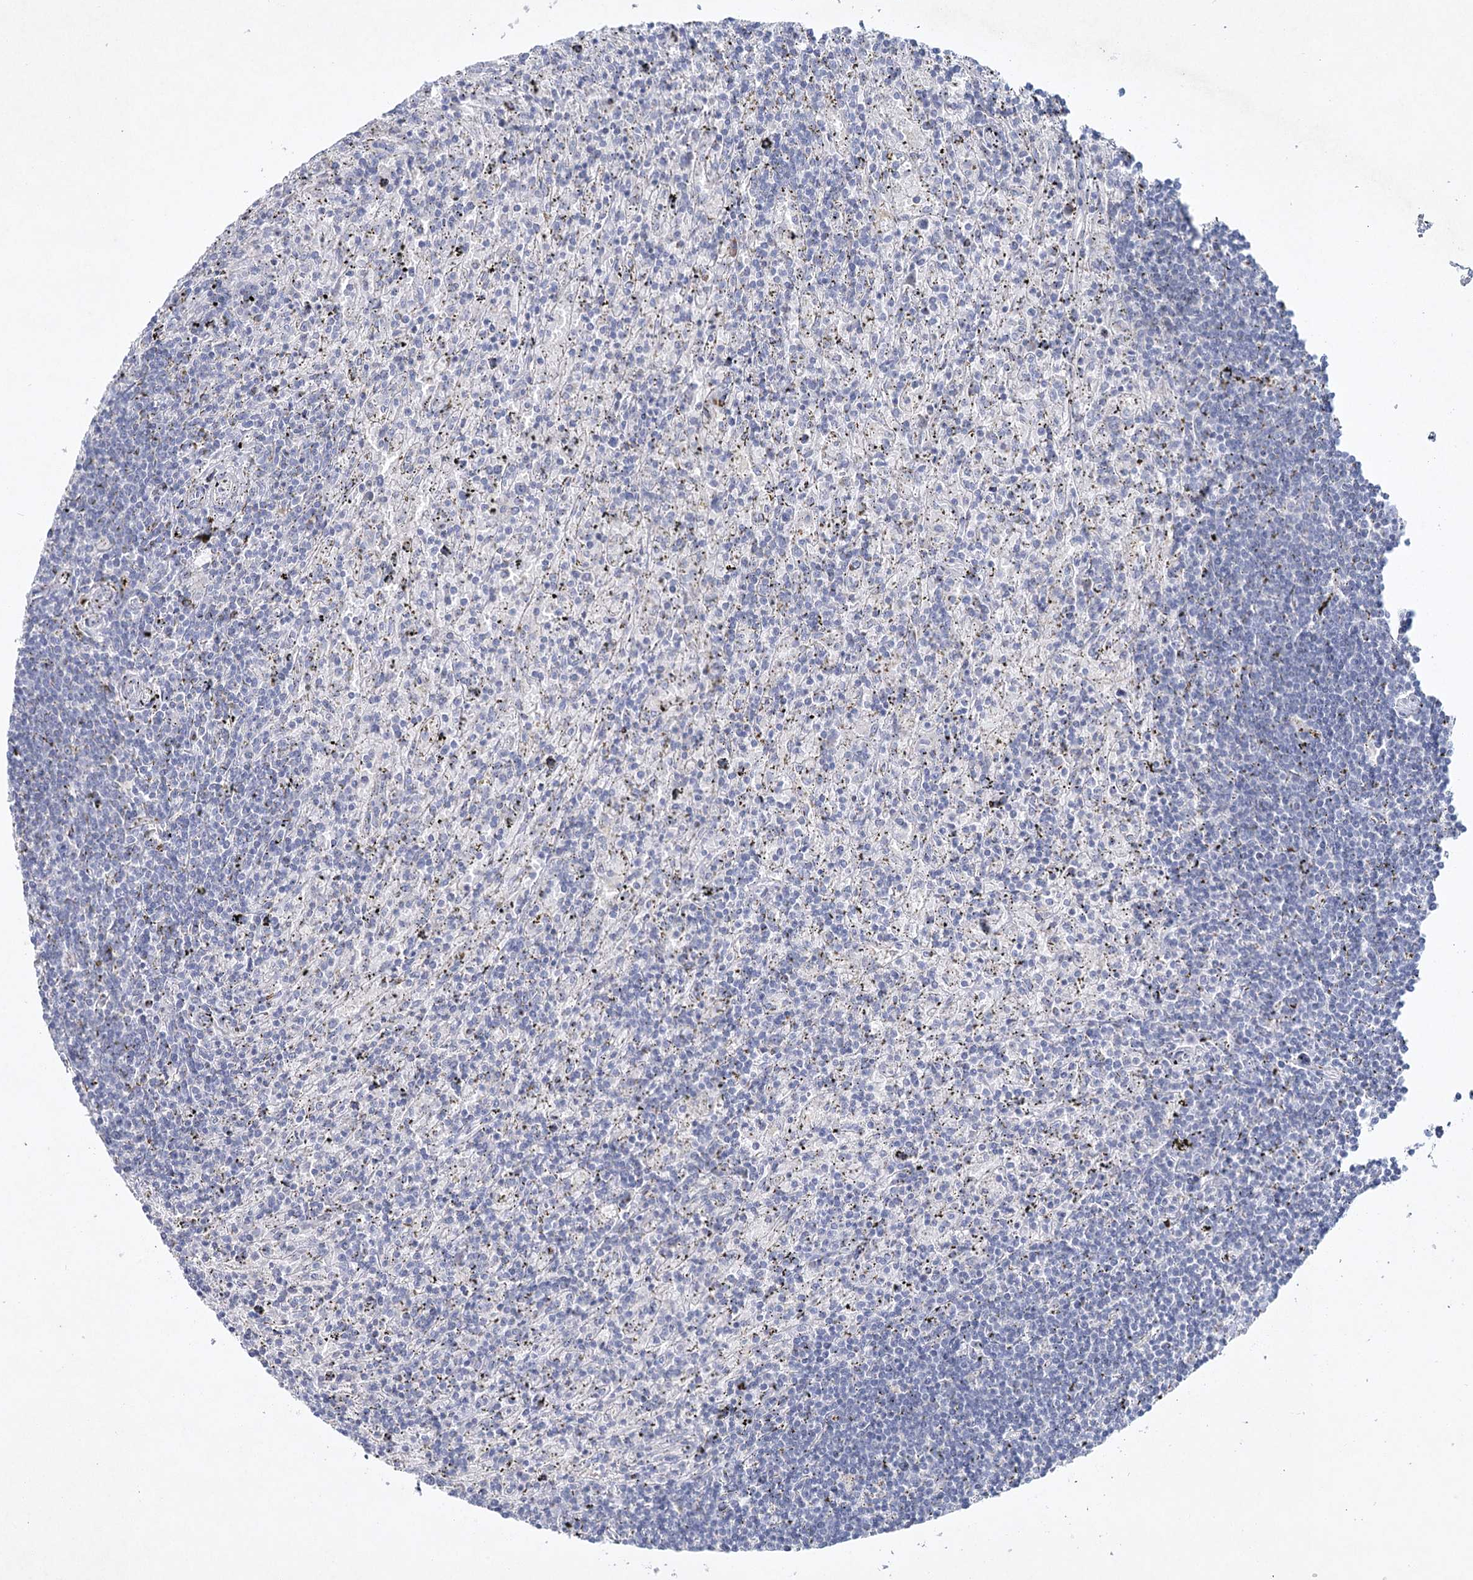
{"staining": {"intensity": "negative", "quantity": "none", "location": "none"}, "tissue": "lymphoma", "cell_type": "Tumor cells", "image_type": "cancer", "snomed": [{"axis": "morphology", "description": "Malignant lymphoma, non-Hodgkin's type, Low grade"}, {"axis": "topography", "description": "Spleen"}], "caption": "This photomicrograph is of lymphoma stained with immunohistochemistry to label a protein in brown with the nuclei are counter-stained blue. There is no staining in tumor cells.", "gene": "MAP3K13", "patient": {"sex": "male", "age": 76}}